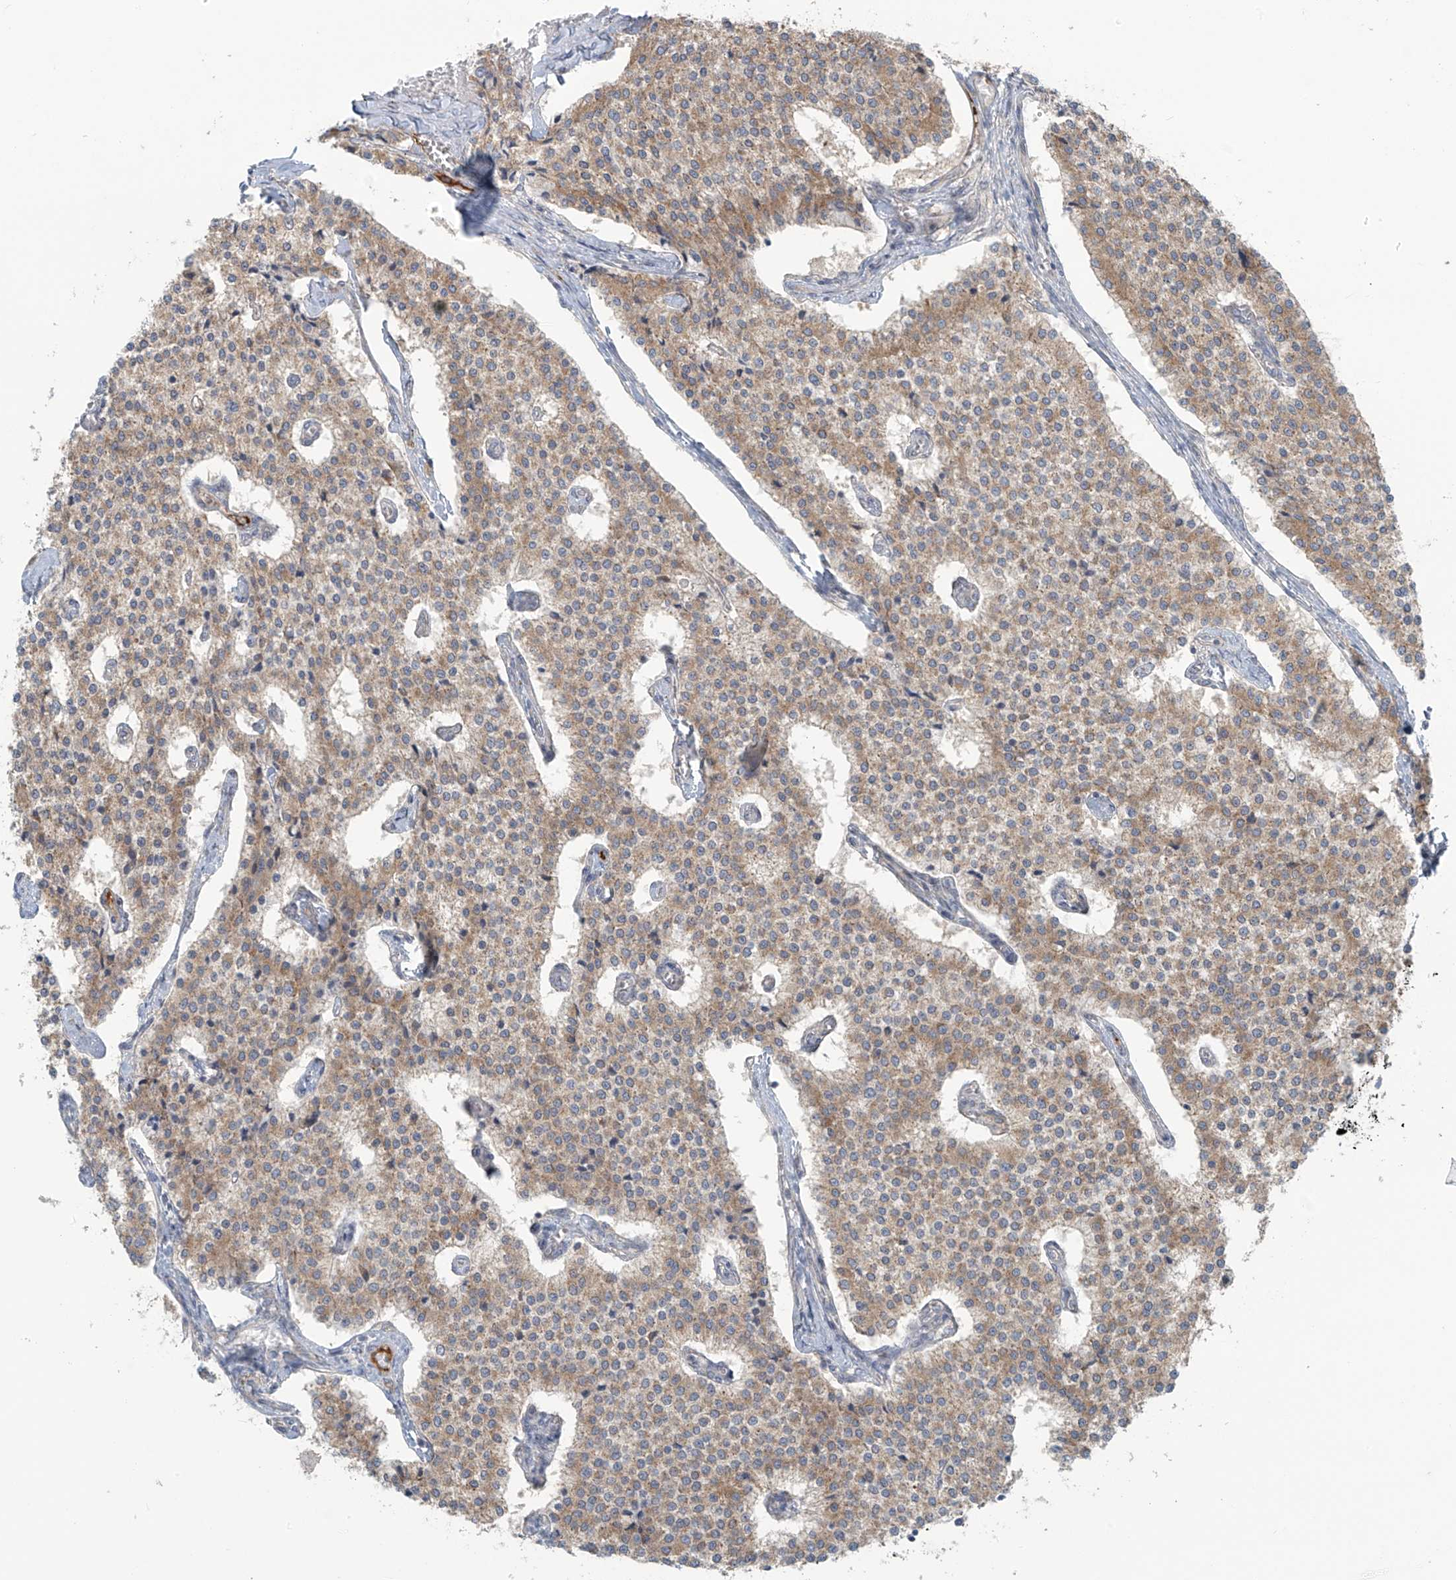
{"staining": {"intensity": "moderate", "quantity": ">75%", "location": "cytoplasmic/membranous"}, "tissue": "carcinoid", "cell_type": "Tumor cells", "image_type": "cancer", "snomed": [{"axis": "morphology", "description": "Carcinoid, malignant, NOS"}, {"axis": "topography", "description": "Colon"}], "caption": "This image demonstrates immunohistochemistry staining of carcinoid, with medium moderate cytoplasmic/membranous positivity in approximately >75% of tumor cells.", "gene": "LZTS3", "patient": {"sex": "female", "age": 52}}